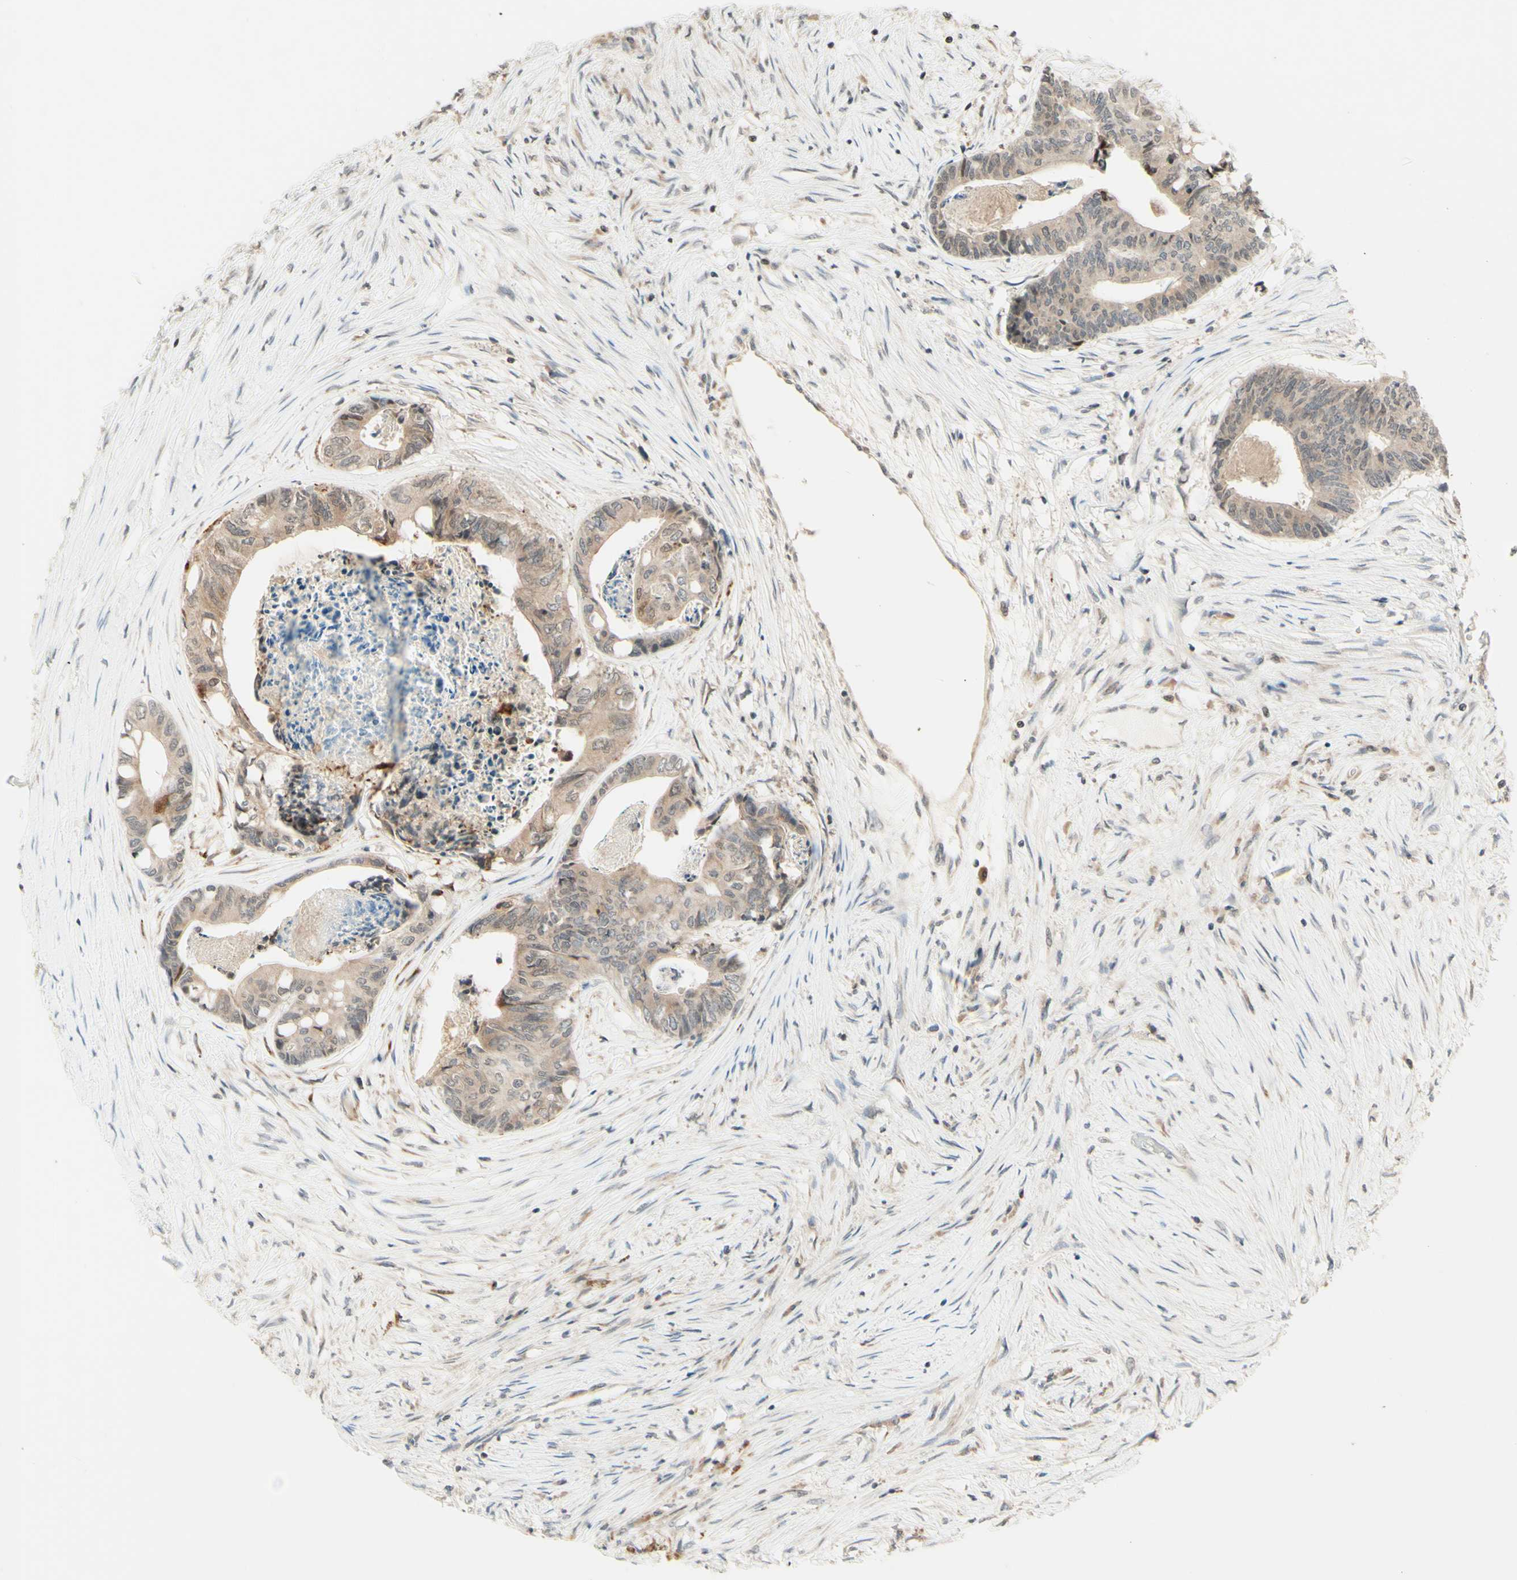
{"staining": {"intensity": "weak", "quantity": ">75%", "location": "cytoplasmic/membranous"}, "tissue": "colorectal cancer", "cell_type": "Tumor cells", "image_type": "cancer", "snomed": [{"axis": "morphology", "description": "Adenocarcinoma, NOS"}, {"axis": "topography", "description": "Rectum"}], "caption": "Protein staining exhibits weak cytoplasmic/membranous staining in about >75% of tumor cells in adenocarcinoma (colorectal). (Stains: DAB (3,3'-diaminobenzidine) in brown, nuclei in blue, Microscopy: brightfield microscopy at high magnification).", "gene": "ZW10", "patient": {"sex": "male", "age": 63}}